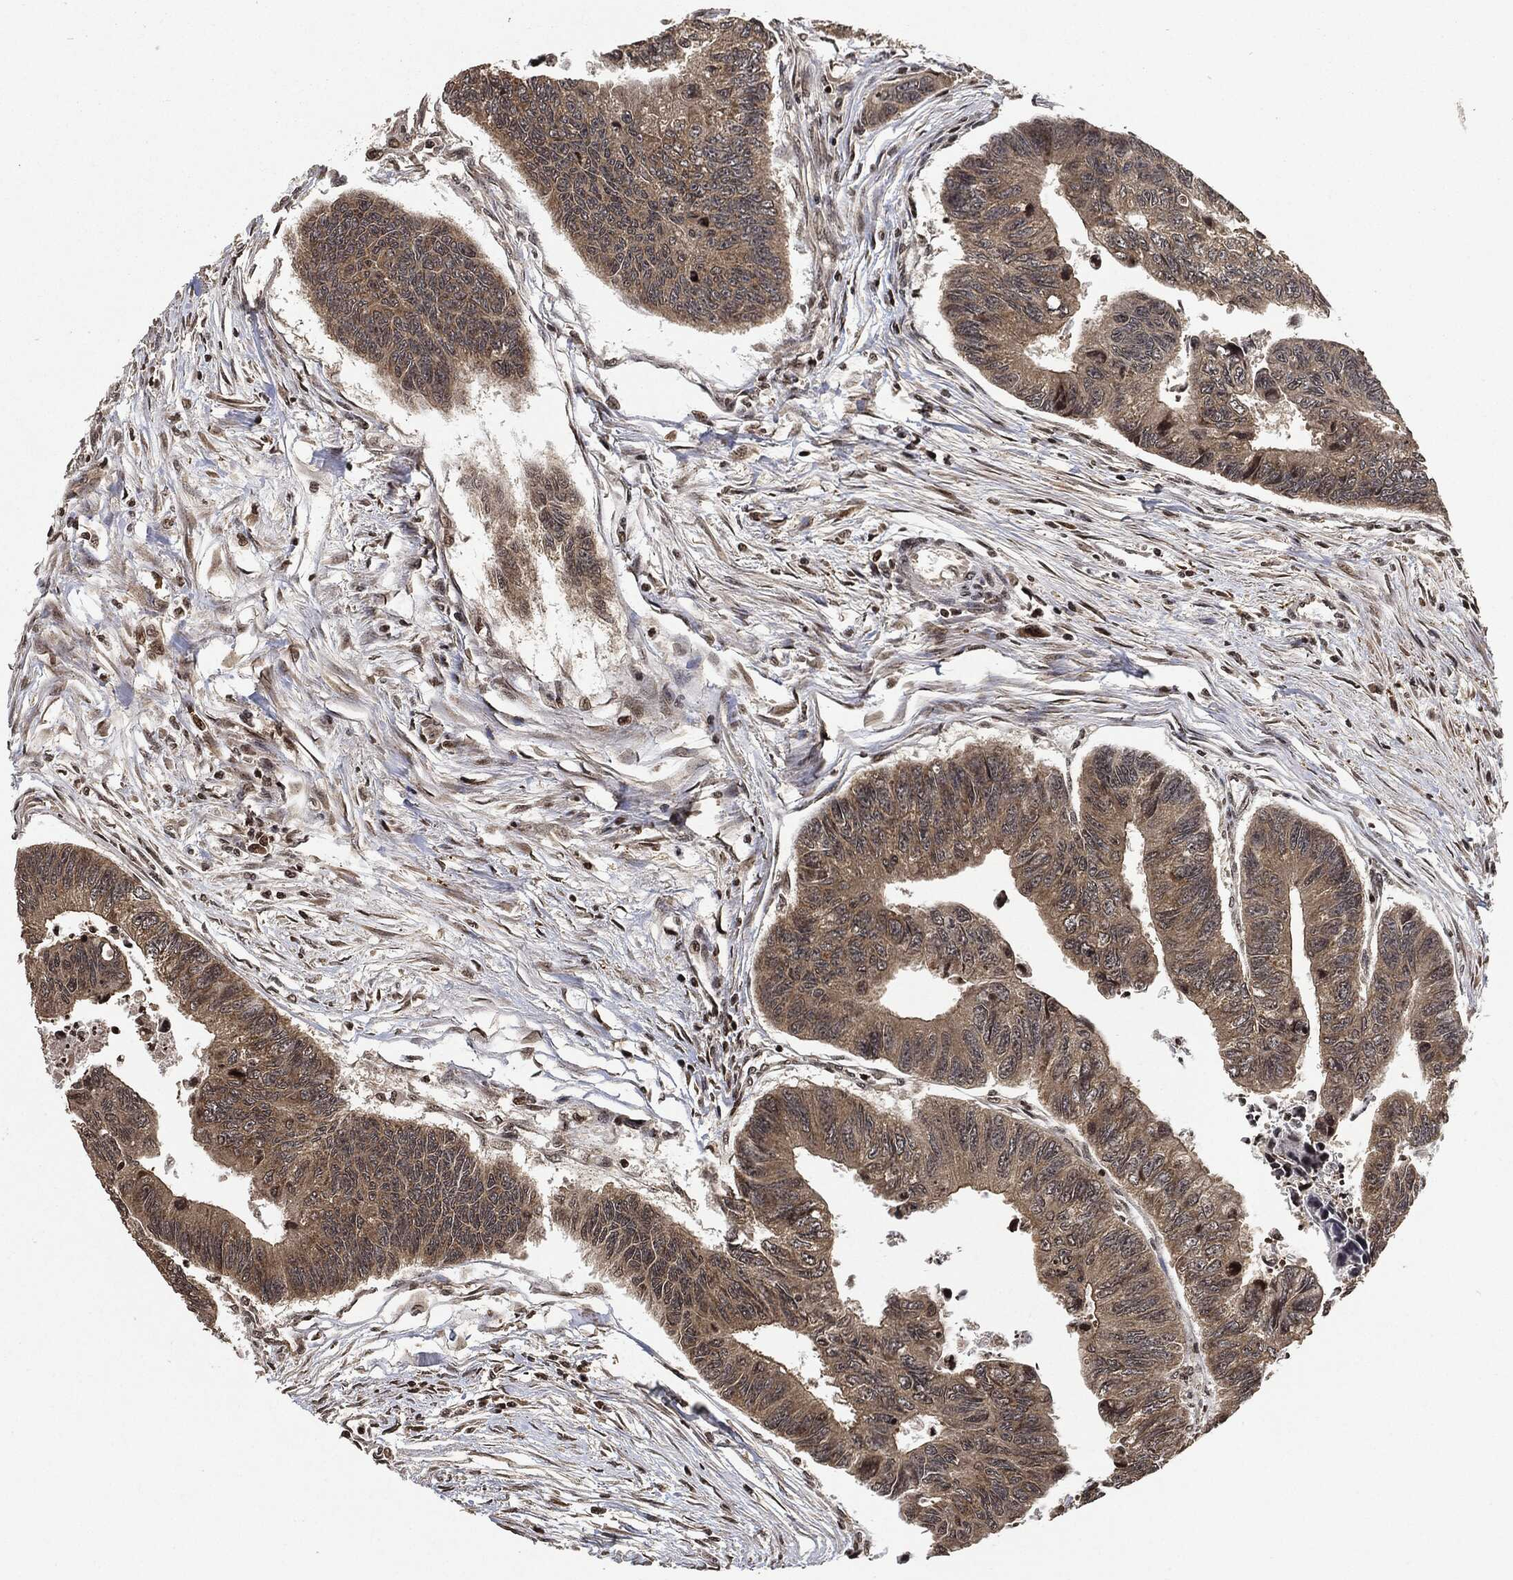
{"staining": {"intensity": "negative", "quantity": "none", "location": "none"}, "tissue": "colorectal cancer", "cell_type": "Tumor cells", "image_type": "cancer", "snomed": [{"axis": "morphology", "description": "Adenocarcinoma, NOS"}, {"axis": "topography", "description": "Colon"}], "caption": "IHC photomicrograph of neoplastic tissue: human colorectal cancer stained with DAB (3,3'-diaminobenzidine) demonstrates no significant protein expression in tumor cells. The staining was performed using DAB (3,3'-diaminobenzidine) to visualize the protein expression in brown, while the nuclei were stained in blue with hematoxylin (Magnification: 20x).", "gene": "PDK1", "patient": {"sex": "female", "age": 65}}